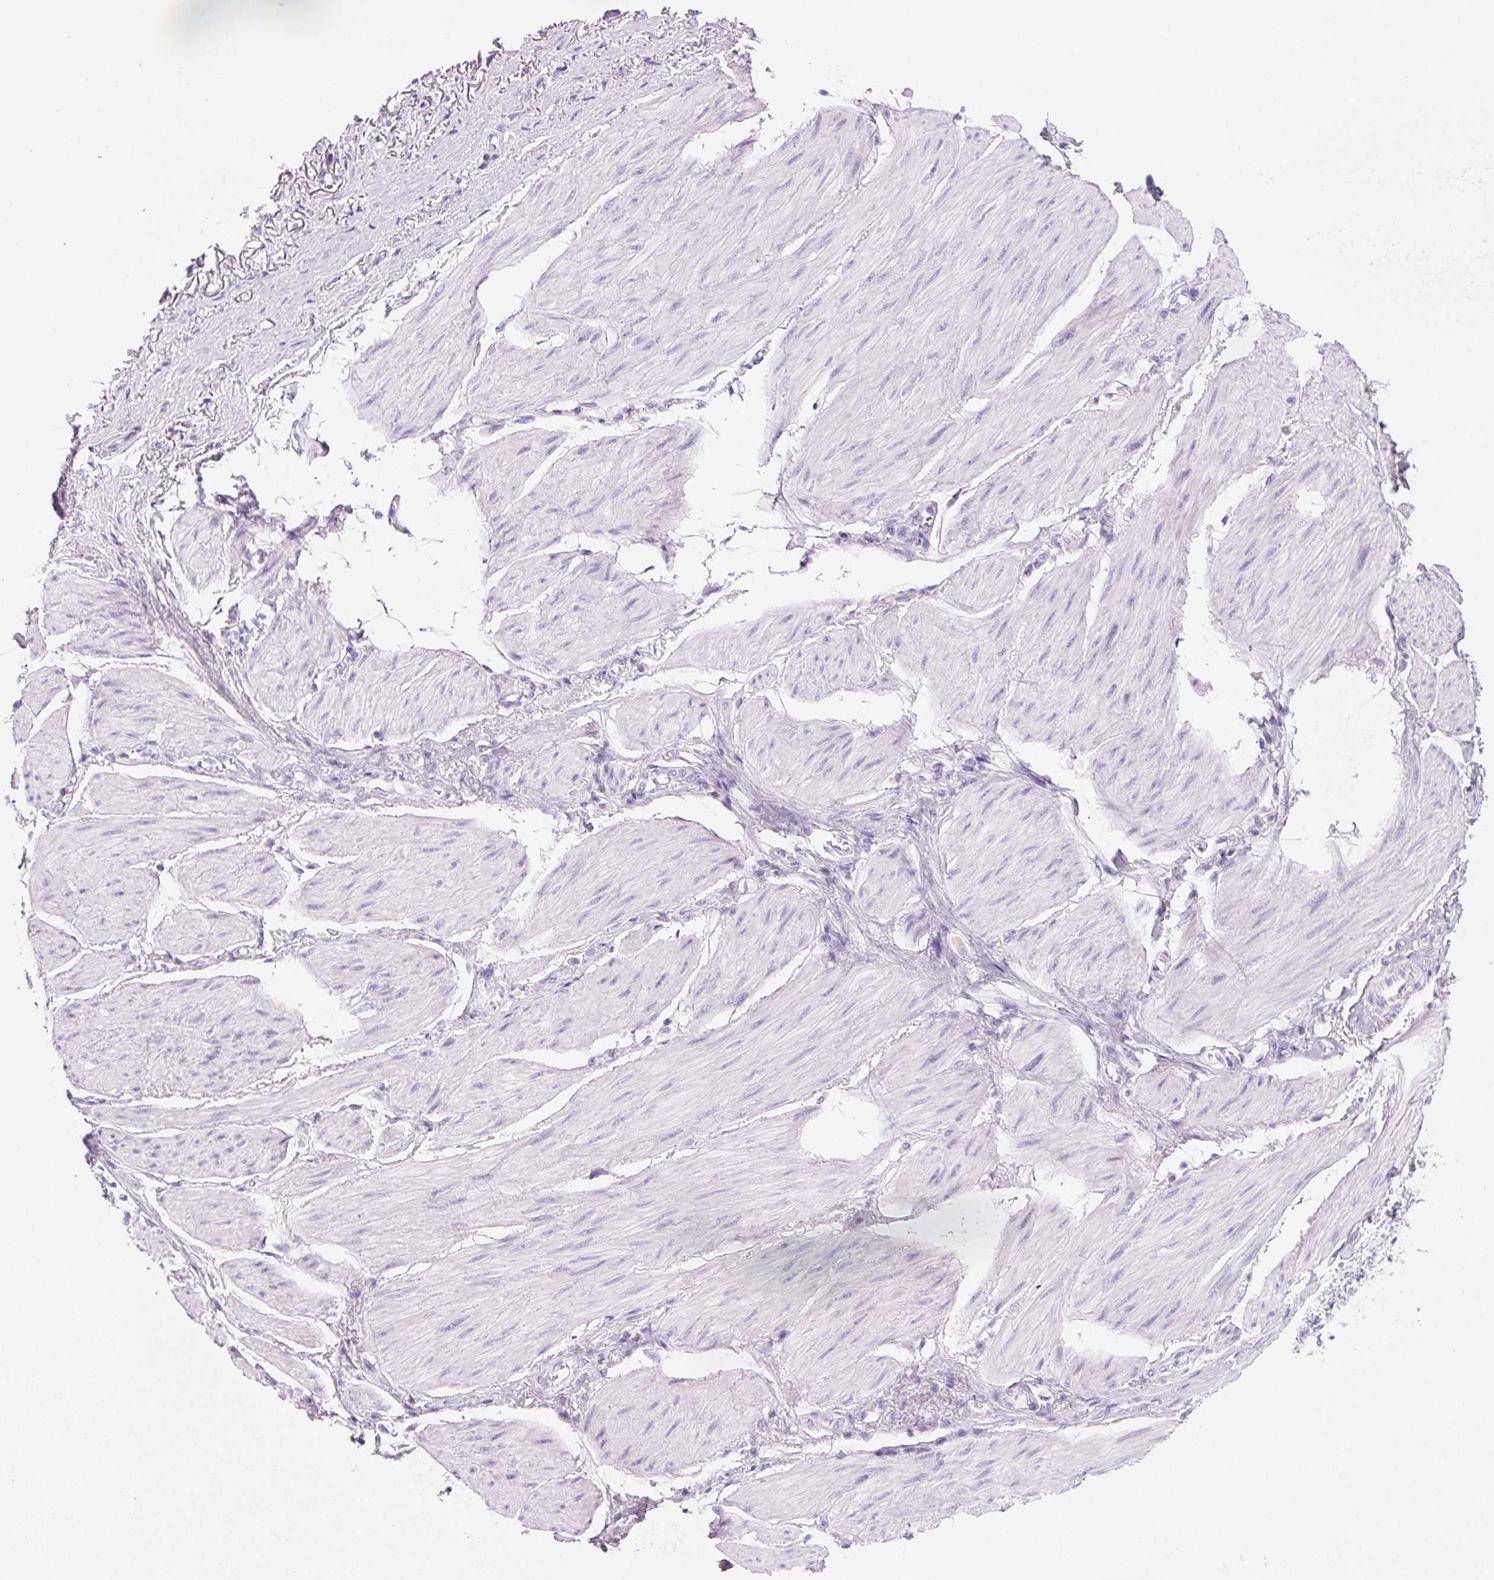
{"staining": {"intensity": "negative", "quantity": "none", "location": "none"}, "tissue": "stomach cancer", "cell_type": "Tumor cells", "image_type": "cancer", "snomed": [{"axis": "morphology", "description": "Adenocarcinoma, NOS"}, {"axis": "topography", "description": "Stomach"}], "caption": "High magnification brightfield microscopy of adenocarcinoma (stomach) stained with DAB (brown) and counterstained with hematoxylin (blue): tumor cells show no significant positivity.", "gene": "PRRT1", "patient": {"sex": "female", "age": 81}}